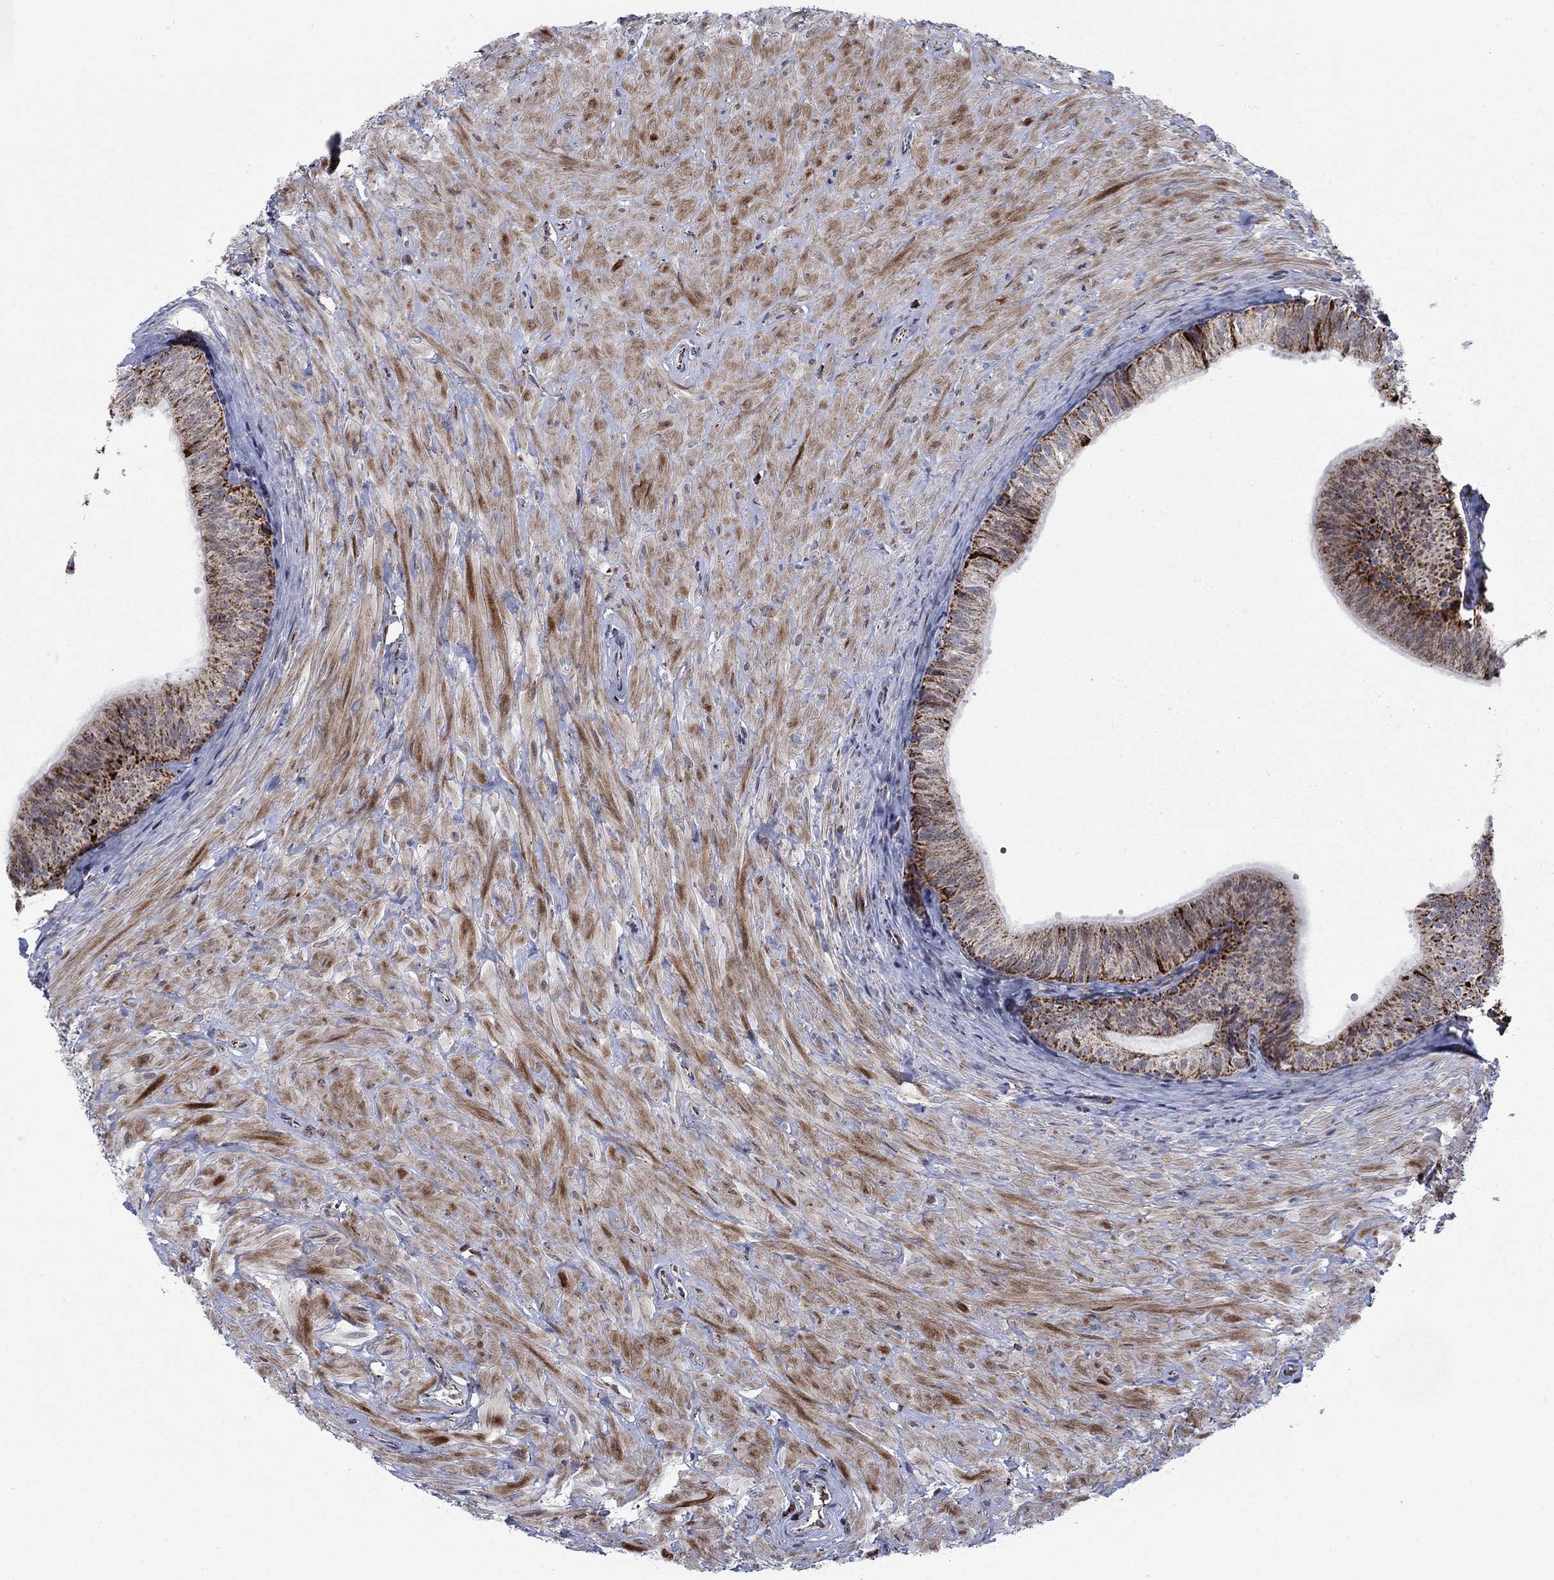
{"staining": {"intensity": "strong", "quantity": "25%-75%", "location": "cytoplasmic/membranous"}, "tissue": "epididymis", "cell_type": "Glandular cells", "image_type": "normal", "snomed": [{"axis": "morphology", "description": "Normal tissue, NOS"}, {"axis": "topography", "description": "Epididymis"}, {"axis": "topography", "description": "Vas deferens"}], "caption": "Immunohistochemistry (IHC) staining of unremarkable epididymis, which displays high levels of strong cytoplasmic/membranous positivity in approximately 25%-75% of glandular cells indicating strong cytoplasmic/membranous protein staining. The staining was performed using DAB (brown) for protein detection and nuclei were counterstained in hematoxylin (blue).", "gene": "MOAP1", "patient": {"sex": "male", "age": 23}}